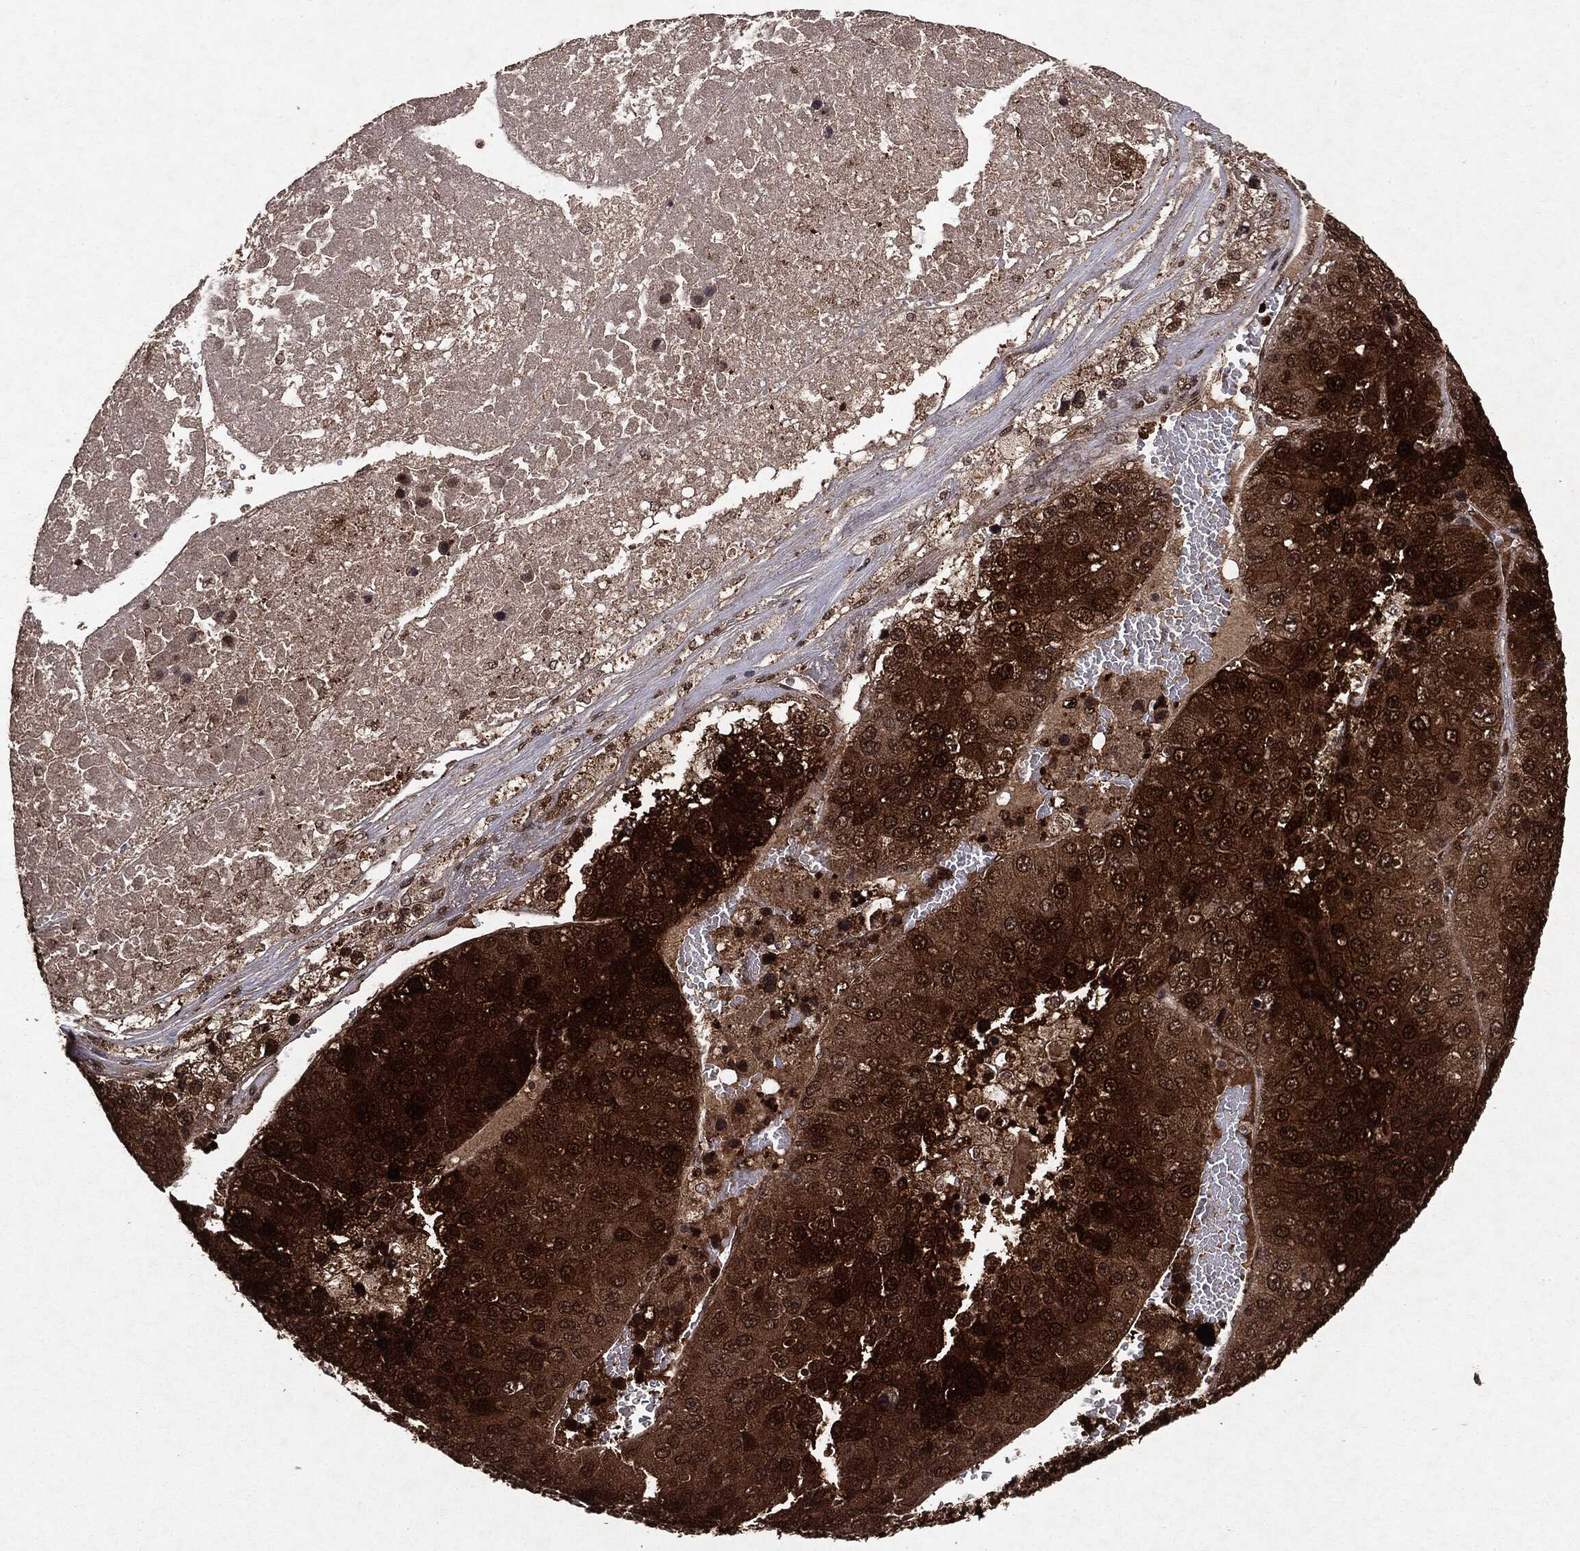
{"staining": {"intensity": "strong", "quantity": ">75%", "location": "cytoplasmic/membranous,nuclear"}, "tissue": "liver cancer", "cell_type": "Tumor cells", "image_type": "cancer", "snomed": [{"axis": "morphology", "description": "Carcinoma, Hepatocellular, NOS"}, {"axis": "topography", "description": "Liver"}], "caption": "About >75% of tumor cells in human liver cancer (hepatocellular carcinoma) reveal strong cytoplasmic/membranous and nuclear protein positivity as visualized by brown immunohistochemical staining.", "gene": "PEBP1", "patient": {"sex": "female", "age": 73}}